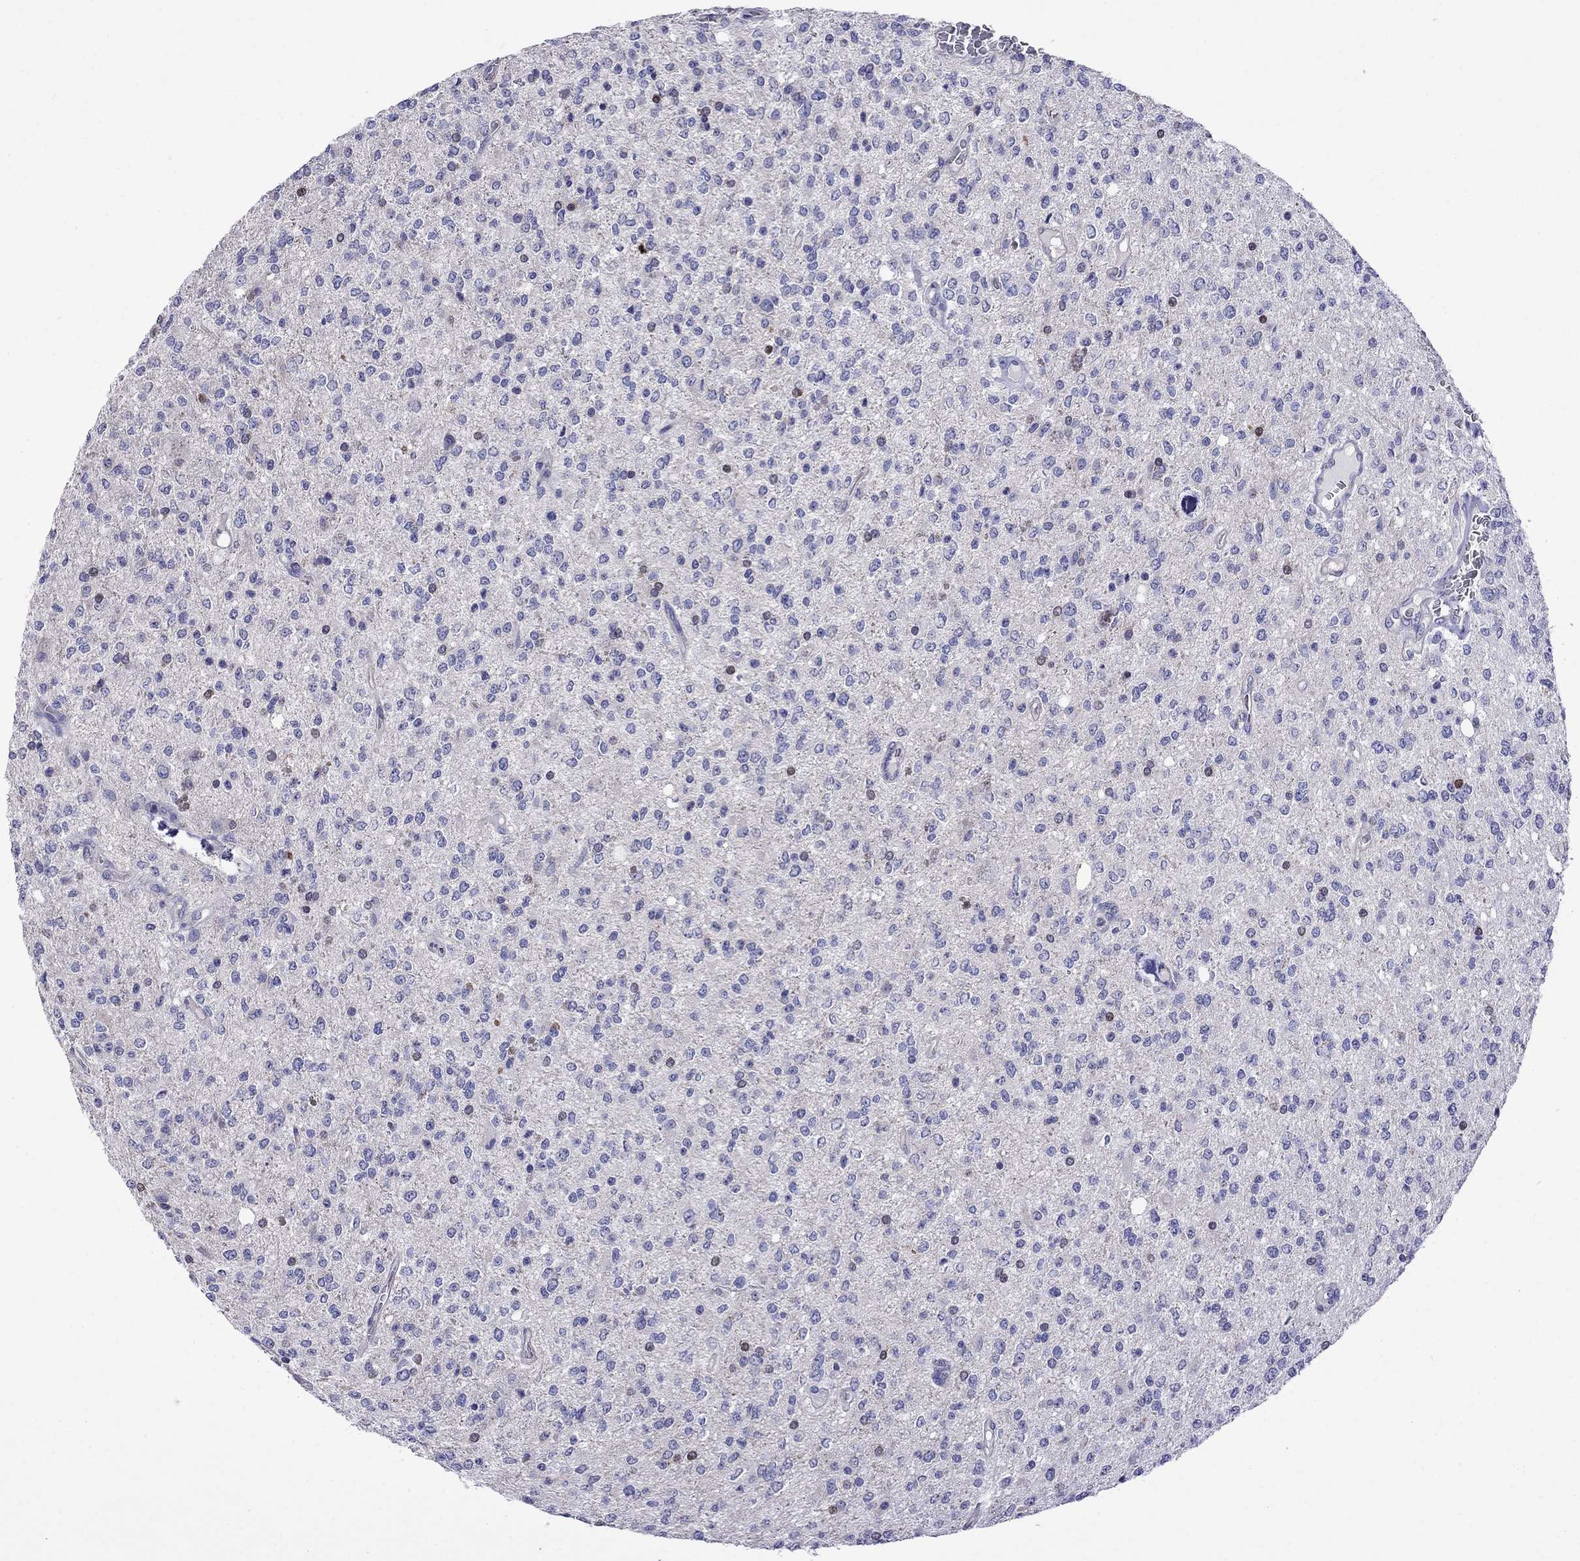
{"staining": {"intensity": "negative", "quantity": "none", "location": "none"}, "tissue": "glioma", "cell_type": "Tumor cells", "image_type": "cancer", "snomed": [{"axis": "morphology", "description": "Glioma, malignant, Low grade"}, {"axis": "topography", "description": "Brain"}], "caption": "Image shows no protein staining in tumor cells of malignant low-grade glioma tissue. Brightfield microscopy of IHC stained with DAB (brown) and hematoxylin (blue), captured at high magnification.", "gene": "STAR", "patient": {"sex": "male", "age": 67}}